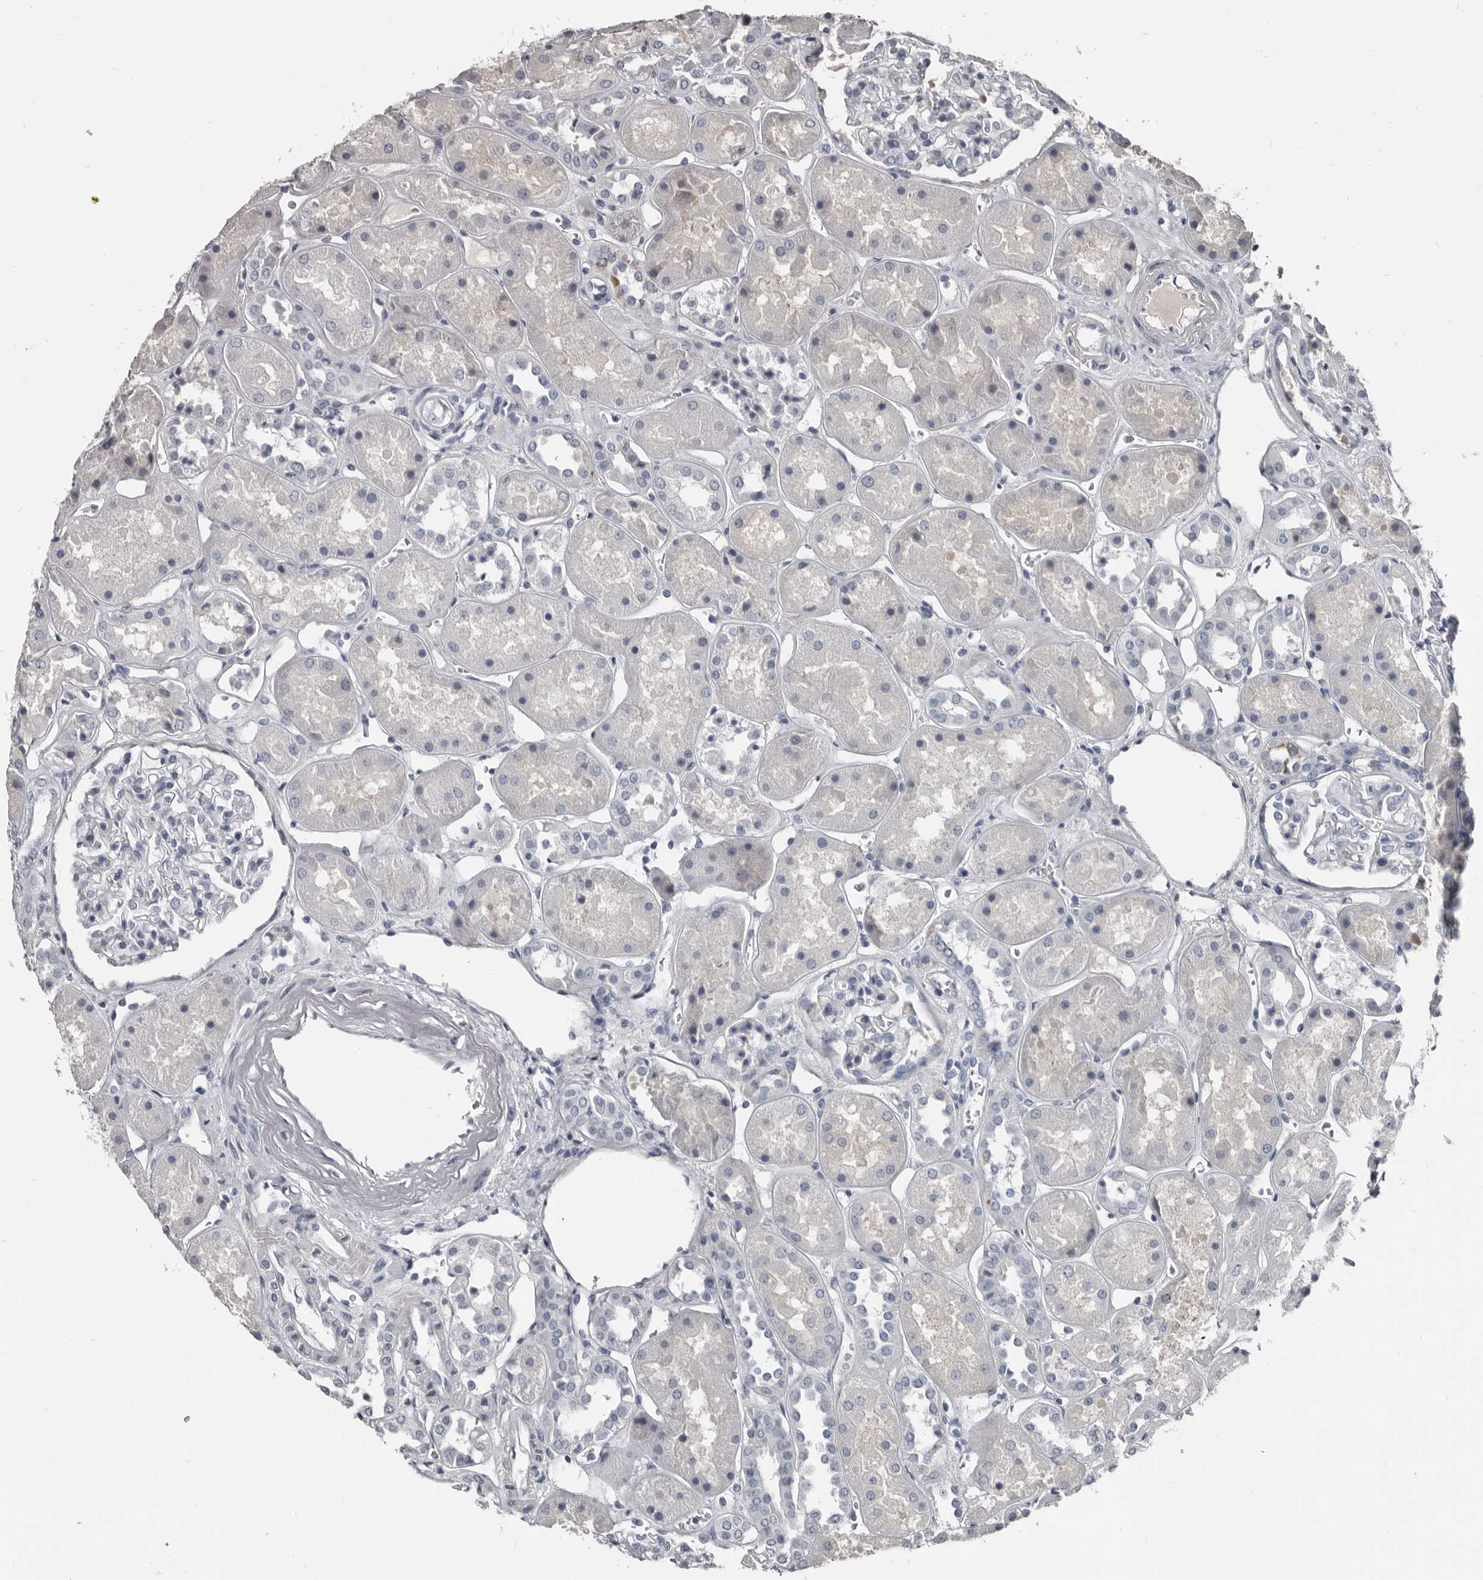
{"staining": {"intensity": "negative", "quantity": "none", "location": "none"}, "tissue": "kidney", "cell_type": "Cells in glomeruli", "image_type": "normal", "snomed": [{"axis": "morphology", "description": "Normal tissue, NOS"}, {"axis": "topography", "description": "Kidney"}], "caption": "Immunohistochemical staining of benign human kidney exhibits no significant positivity in cells in glomeruli.", "gene": "GREB1", "patient": {"sex": "male", "age": 70}}